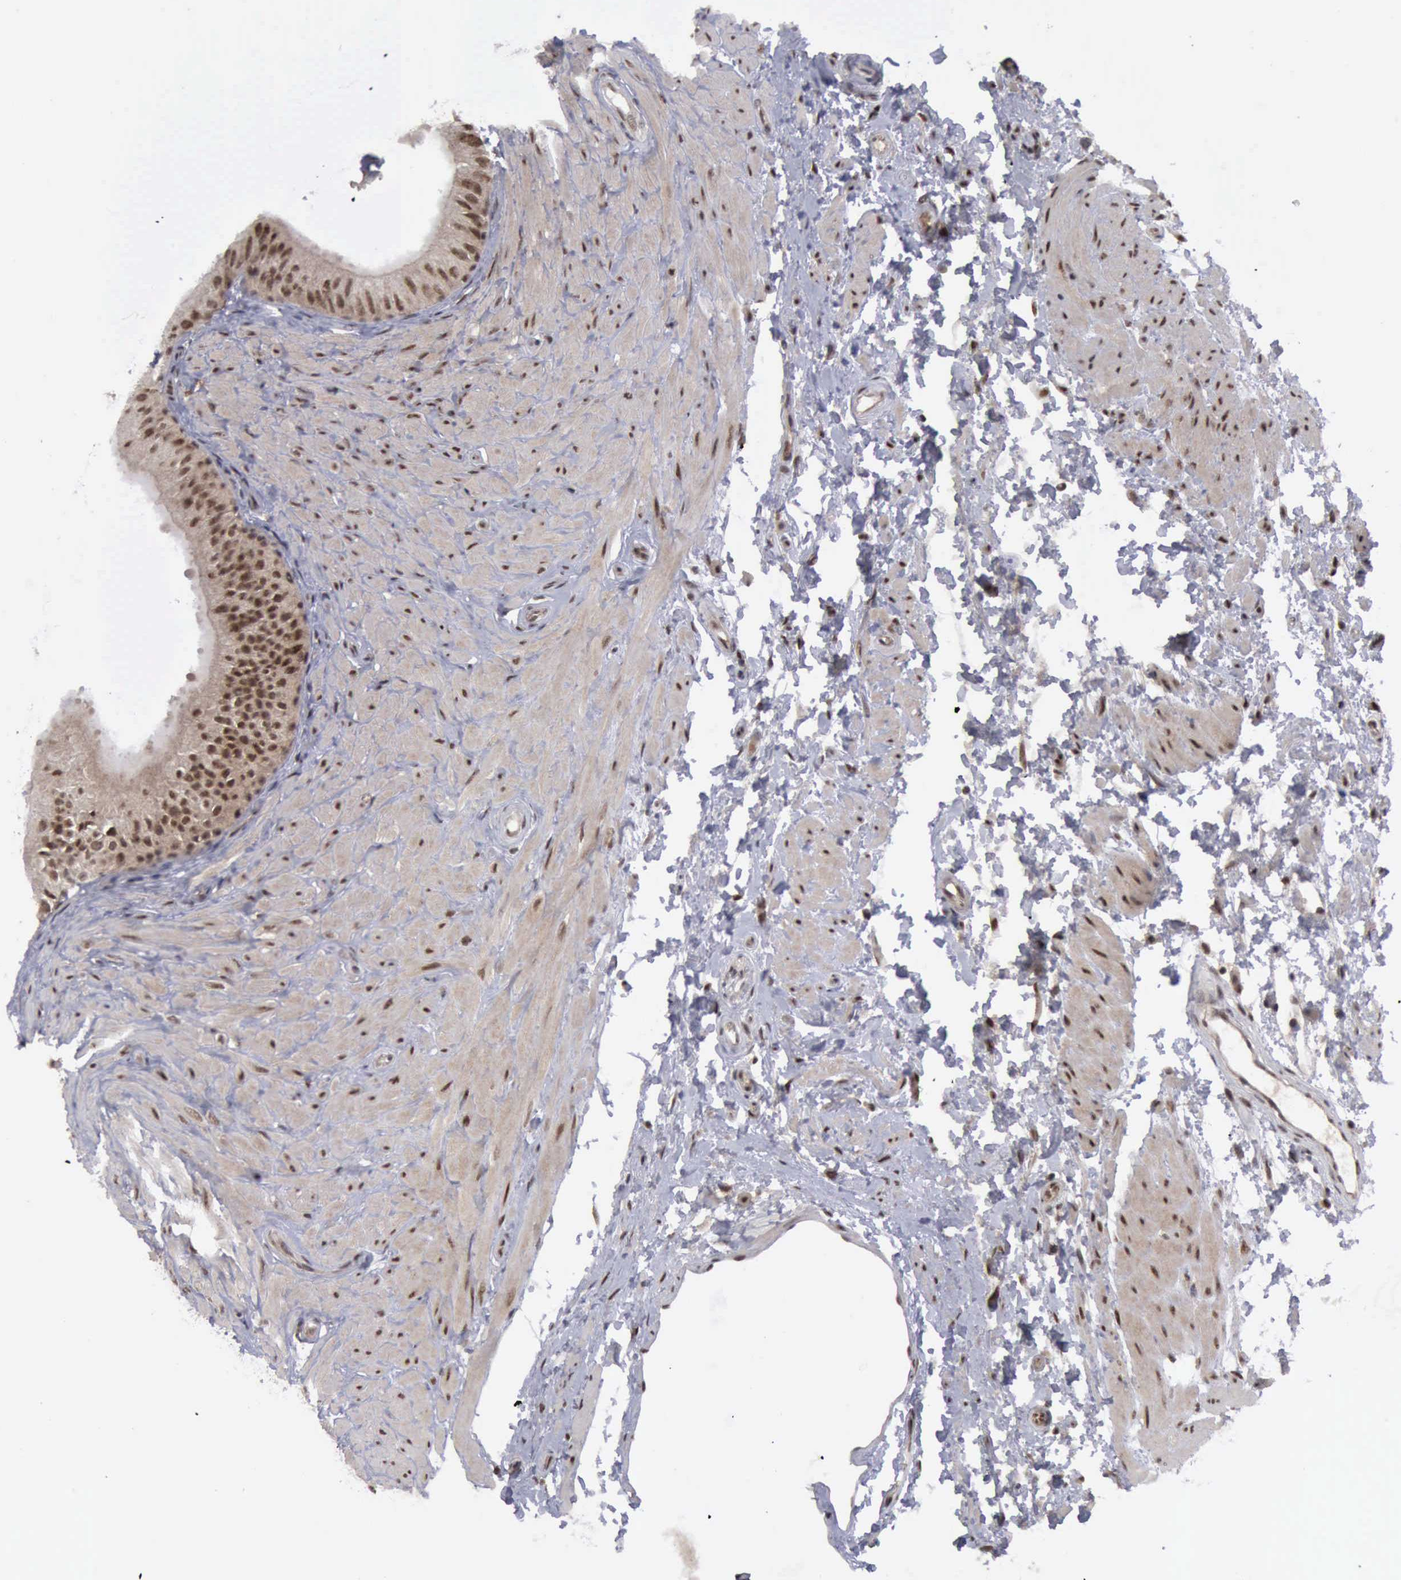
{"staining": {"intensity": "strong", "quantity": ">75%", "location": "cytoplasmic/membranous,nuclear"}, "tissue": "epididymis", "cell_type": "Glandular cells", "image_type": "normal", "snomed": [{"axis": "morphology", "description": "Normal tissue, NOS"}, {"axis": "topography", "description": "Epididymis"}], "caption": "Immunohistochemical staining of unremarkable epididymis demonstrates strong cytoplasmic/membranous,nuclear protein expression in about >75% of glandular cells.", "gene": "ATM", "patient": {"sex": "male", "age": 68}}